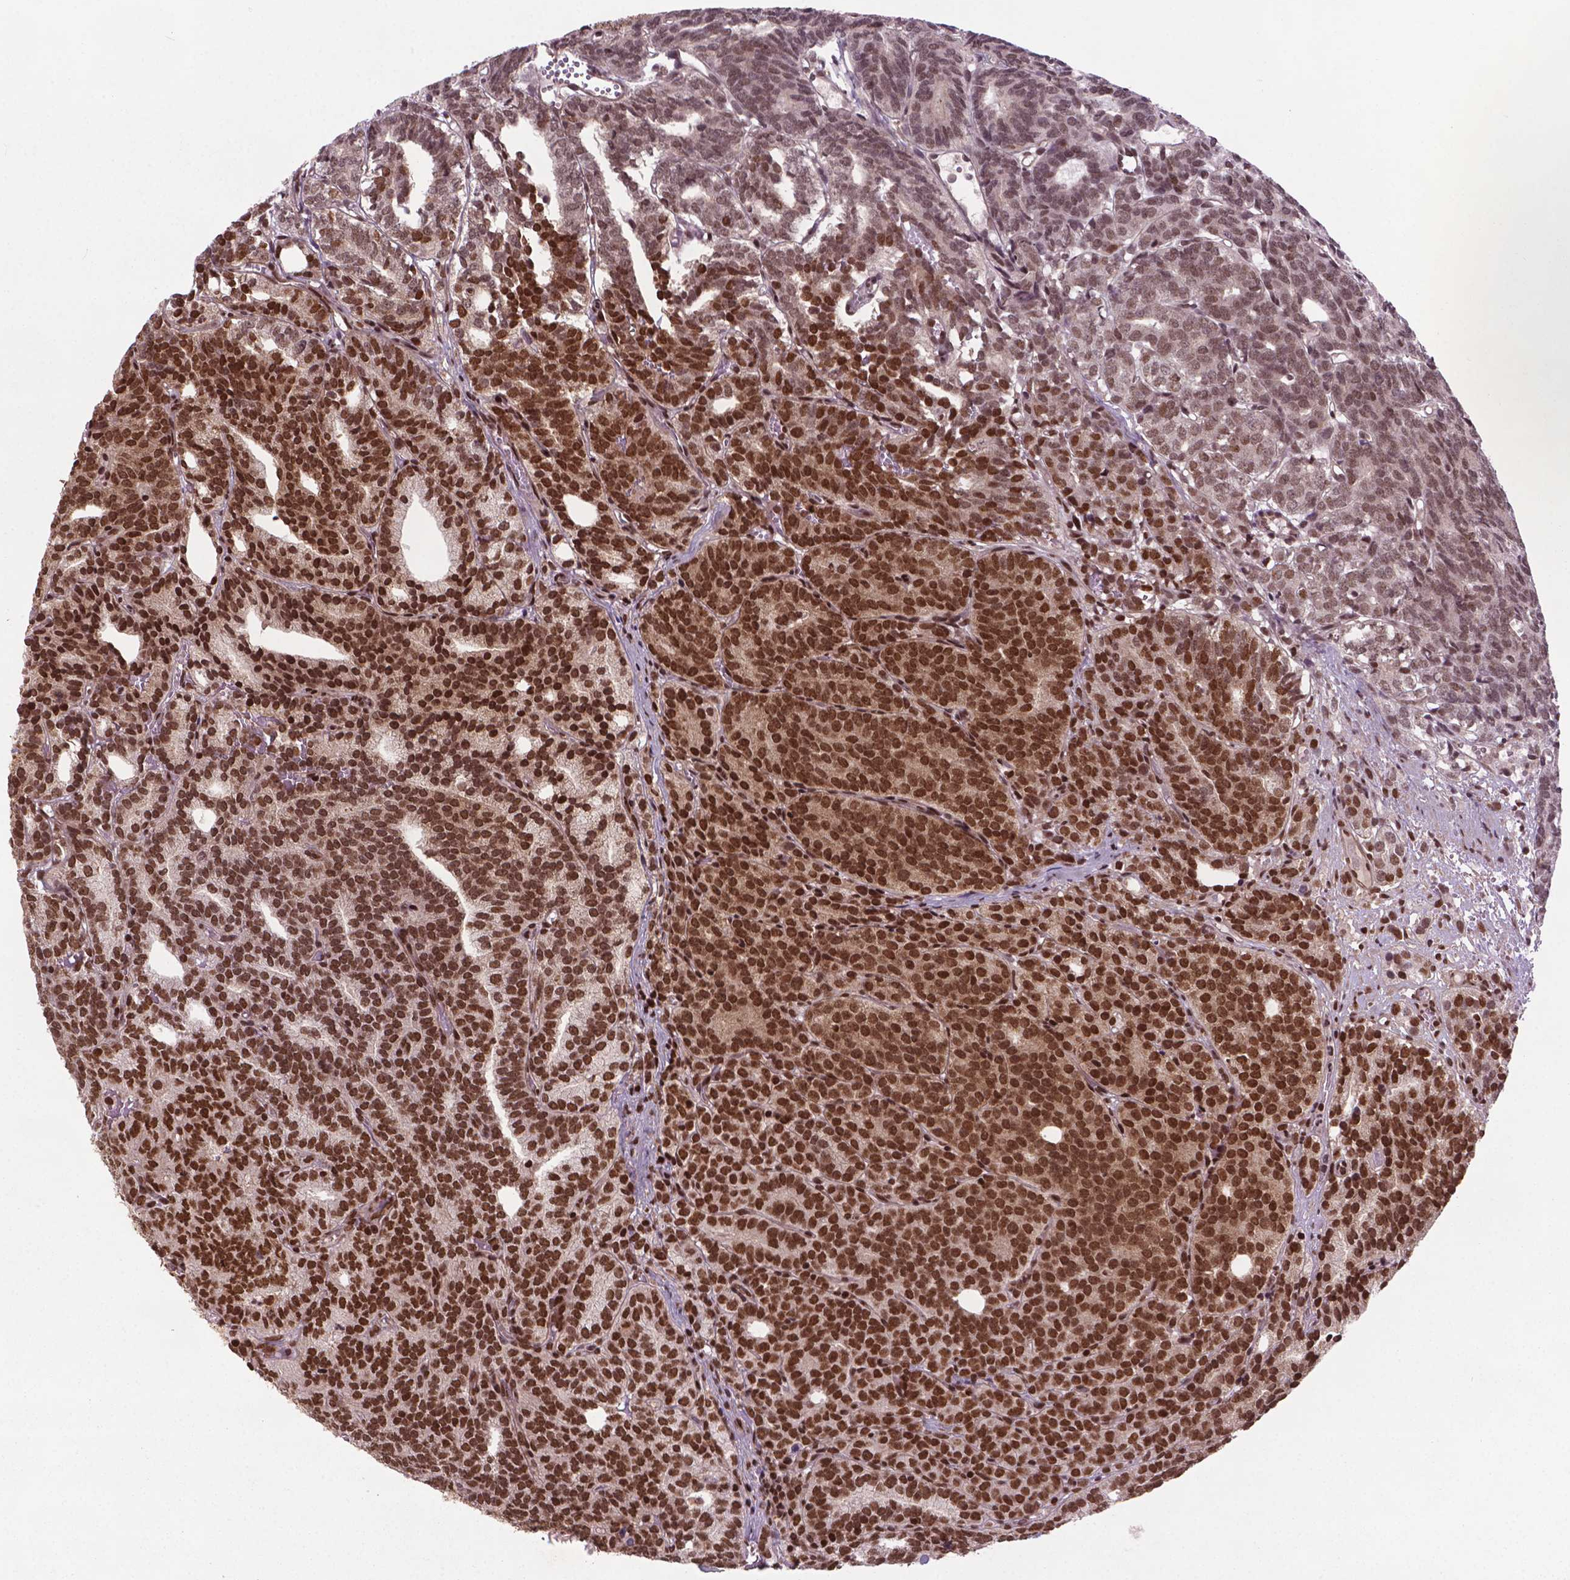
{"staining": {"intensity": "strong", "quantity": ">75%", "location": "nuclear"}, "tissue": "prostate cancer", "cell_type": "Tumor cells", "image_type": "cancer", "snomed": [{"axis": "morphology", "description": "Adenocarcinoma, High grade"}, {"axis": "topography", "description": "Prostate"}], "caption": "High-grade adenocarcinoma (prostate) stained with immunohistochemistry (IHC) shows strong nuclear positivity in approximately >75% of tumor cells. (DAB IHC with brightfield microscopy, high magnification).", "gene": "SIRT6", "patient": {"sex": "male", "age": 53}}